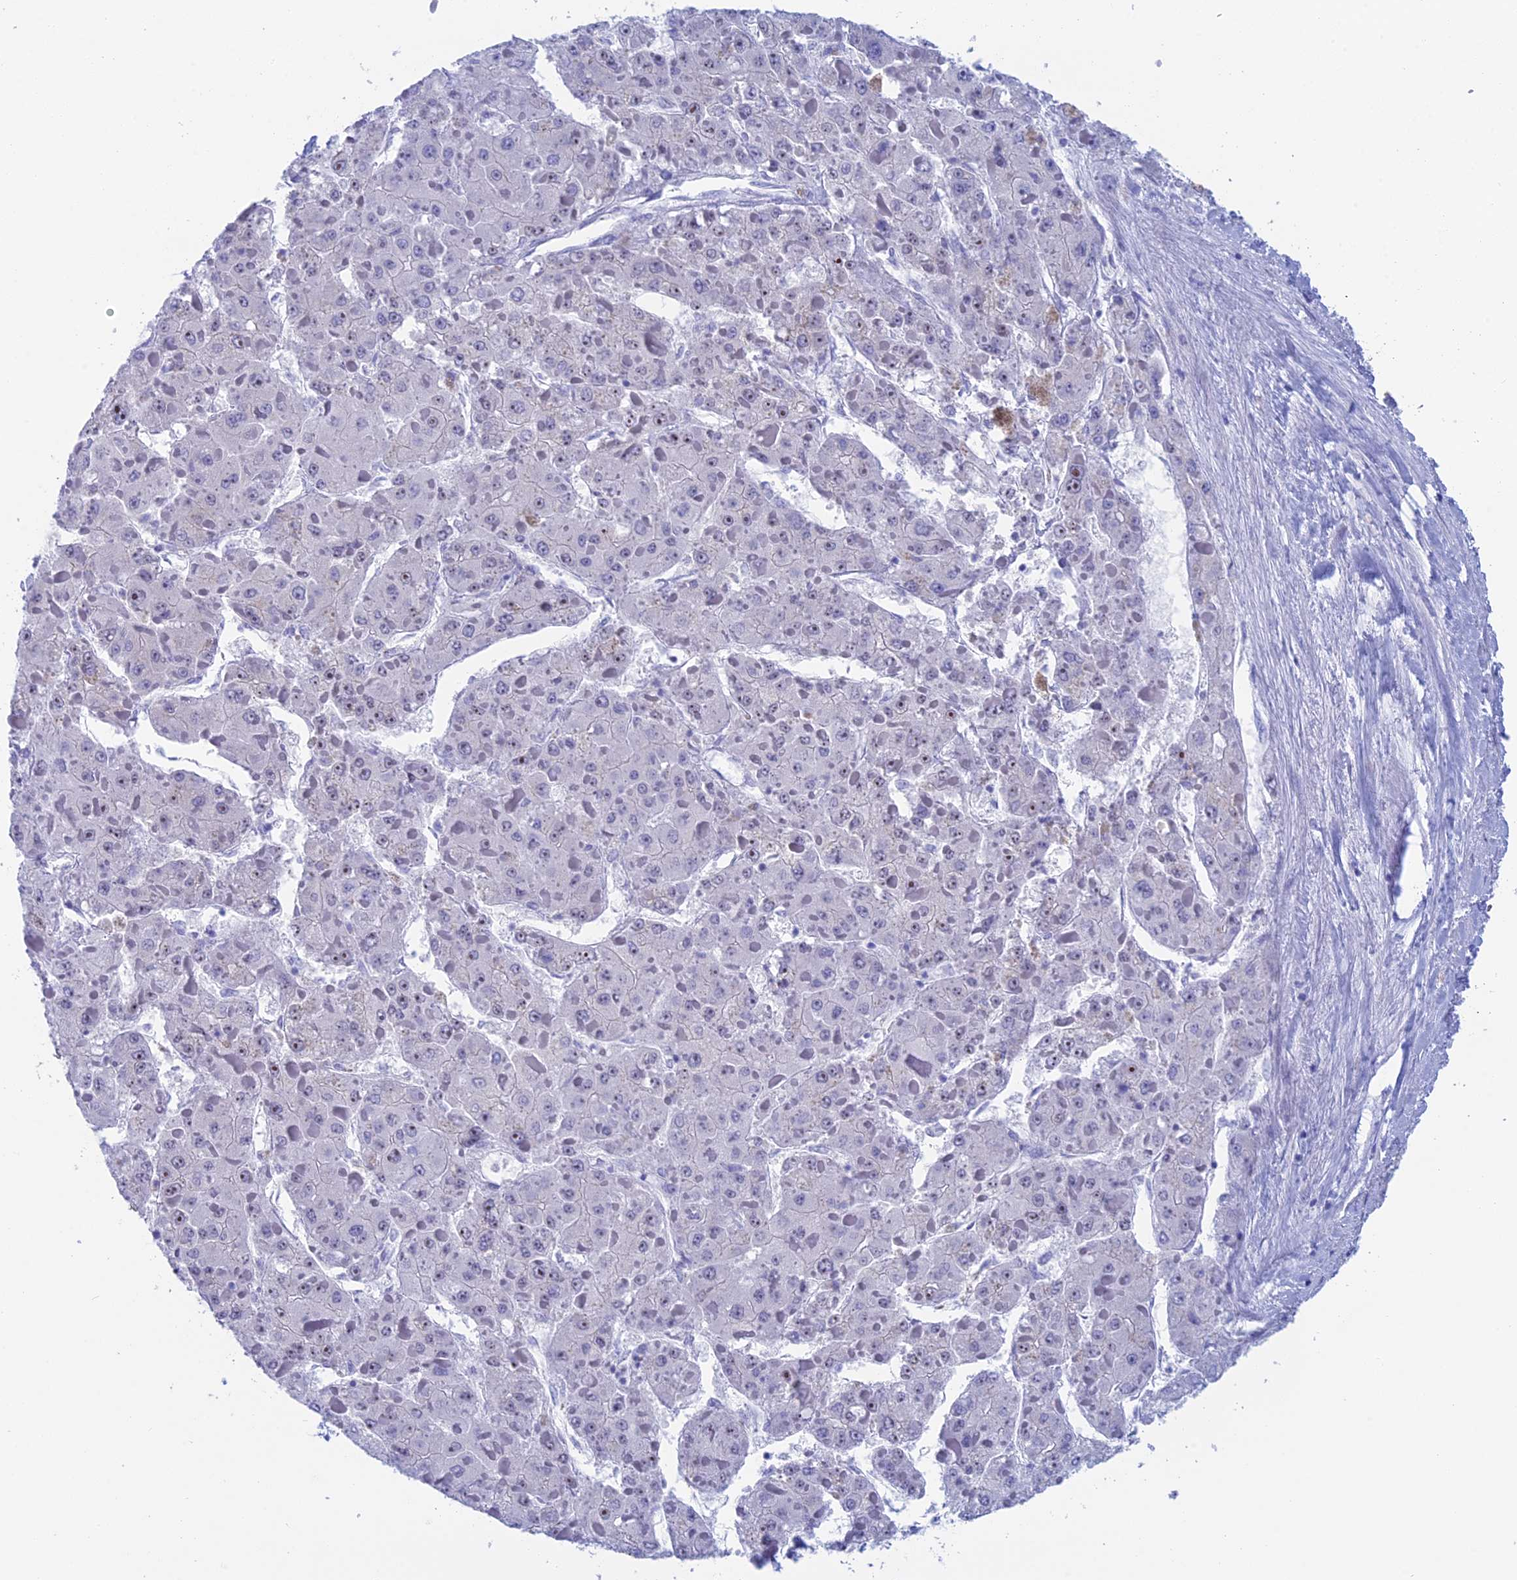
{"staining": {"intensity": "negative", "quantity": "none", "location": "none"}, "tissue": "liver cancer", "cell_type": "Tumor cells", "image_type": "cancer", "snomed": [{"axis": "morphology", "description": "Carcinoma, Hepatocellular, NOS"}, {"axis": "topography", "description": "Liver"}], "caption": "Immunohistochemistry (IHC) histopathology image of human hepatocellular carcinoma (liver) stained for a protein (brown), which displays no staining in tumor cells.", "gene": "ERICH4", "patient": {"sex": "female", "age": 73}}